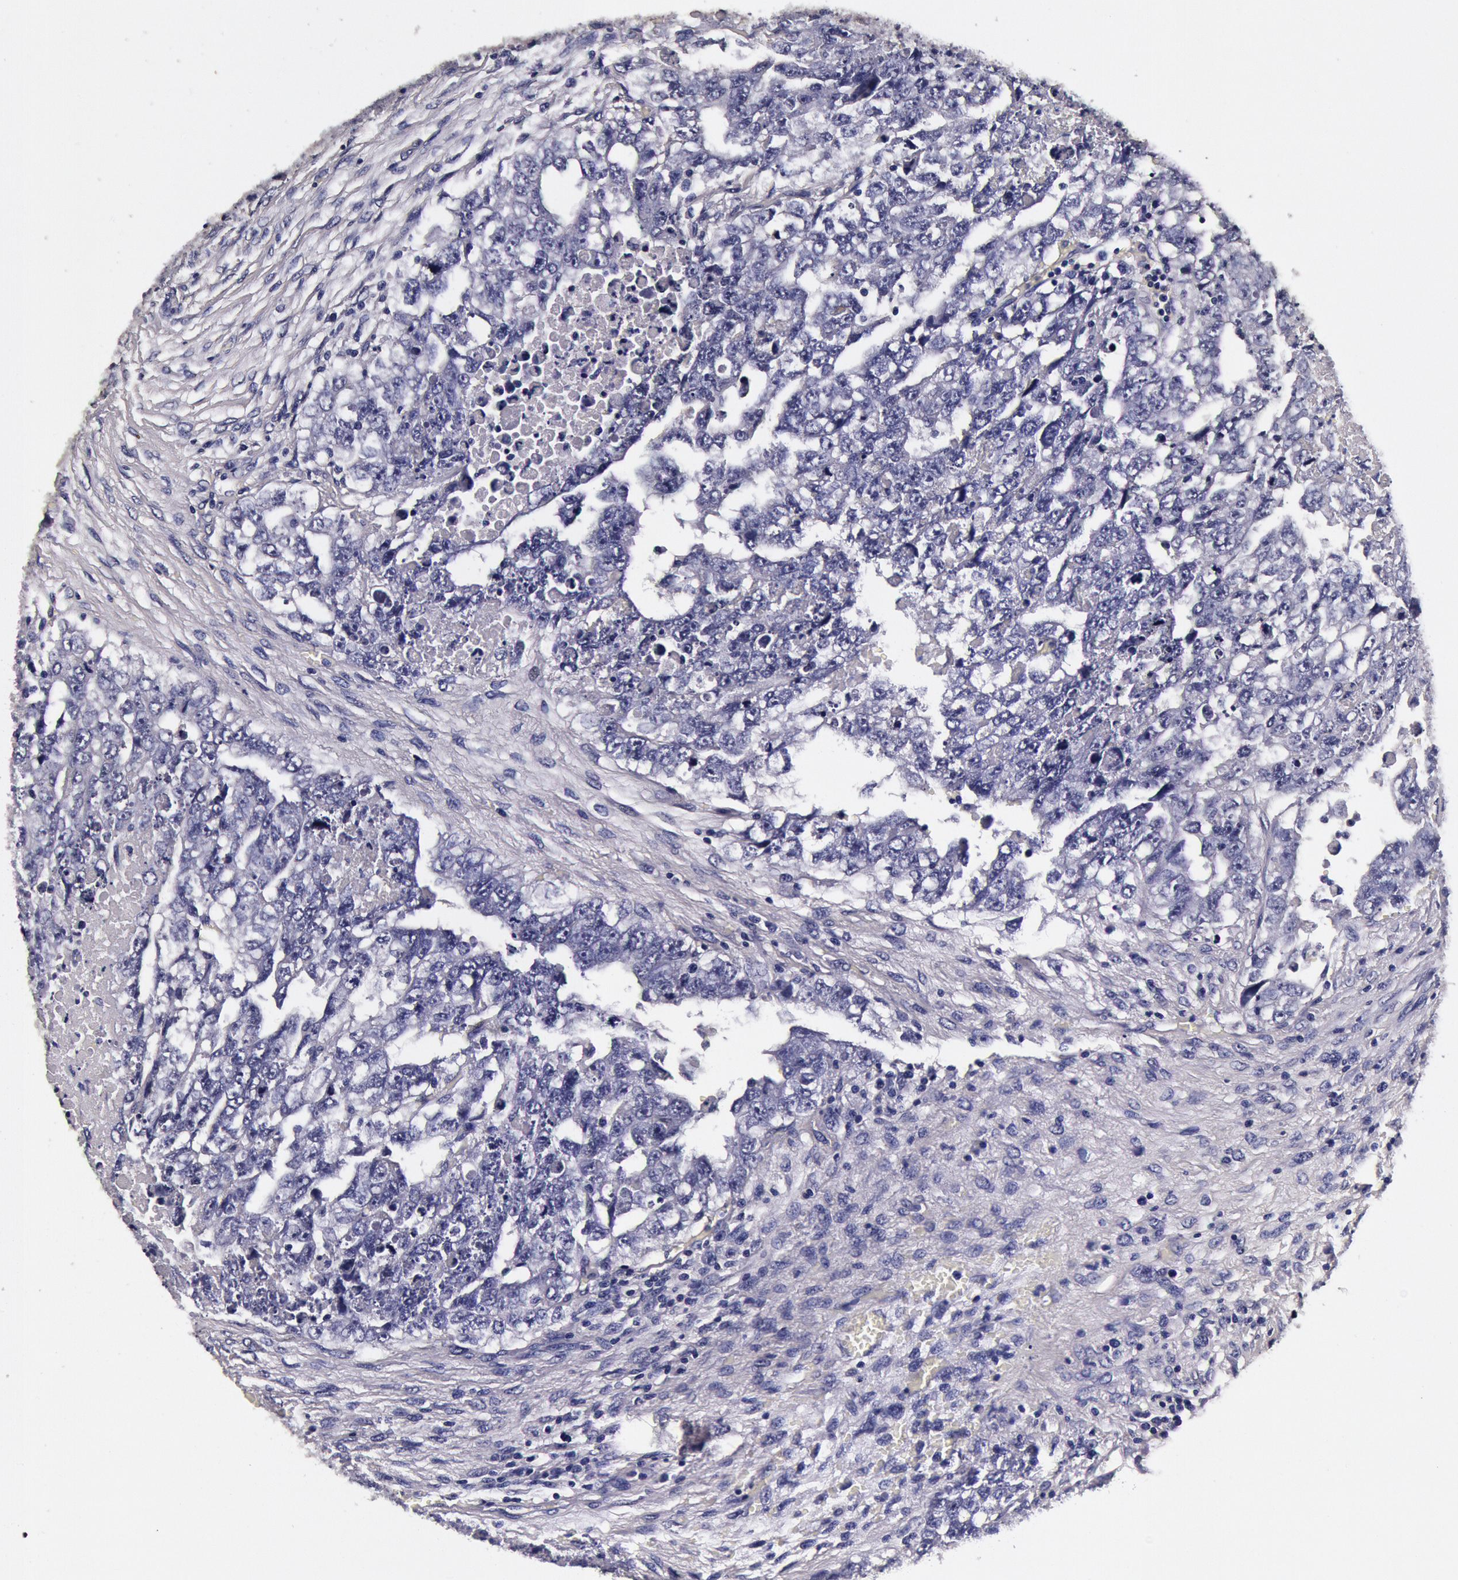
{"staining": {"intensity": "negative", "quantity": "none", "location": "none"}, "tissue": "testis cancer", "cell_type": "Tumor cells", "image_type": "cancer", "snomed": [{"axis": "morphology", "description": "Carcinoma, Embryonal, NOS"}, {"axis": "topography", "description": "Testis"}], "caption": "An immunohistochemistry (IHC) histopathology image of testis cancer (embryonal carcinoma) is shown. There is no staining in tumor cells of testis cancer (embryonal carcinoma). (DAB immunohistochemistry (IHC) visualized using brightfield microscopy, high magnification).", "gene": "CCDC22", "patient": {"sex": "male", "age": 36}}